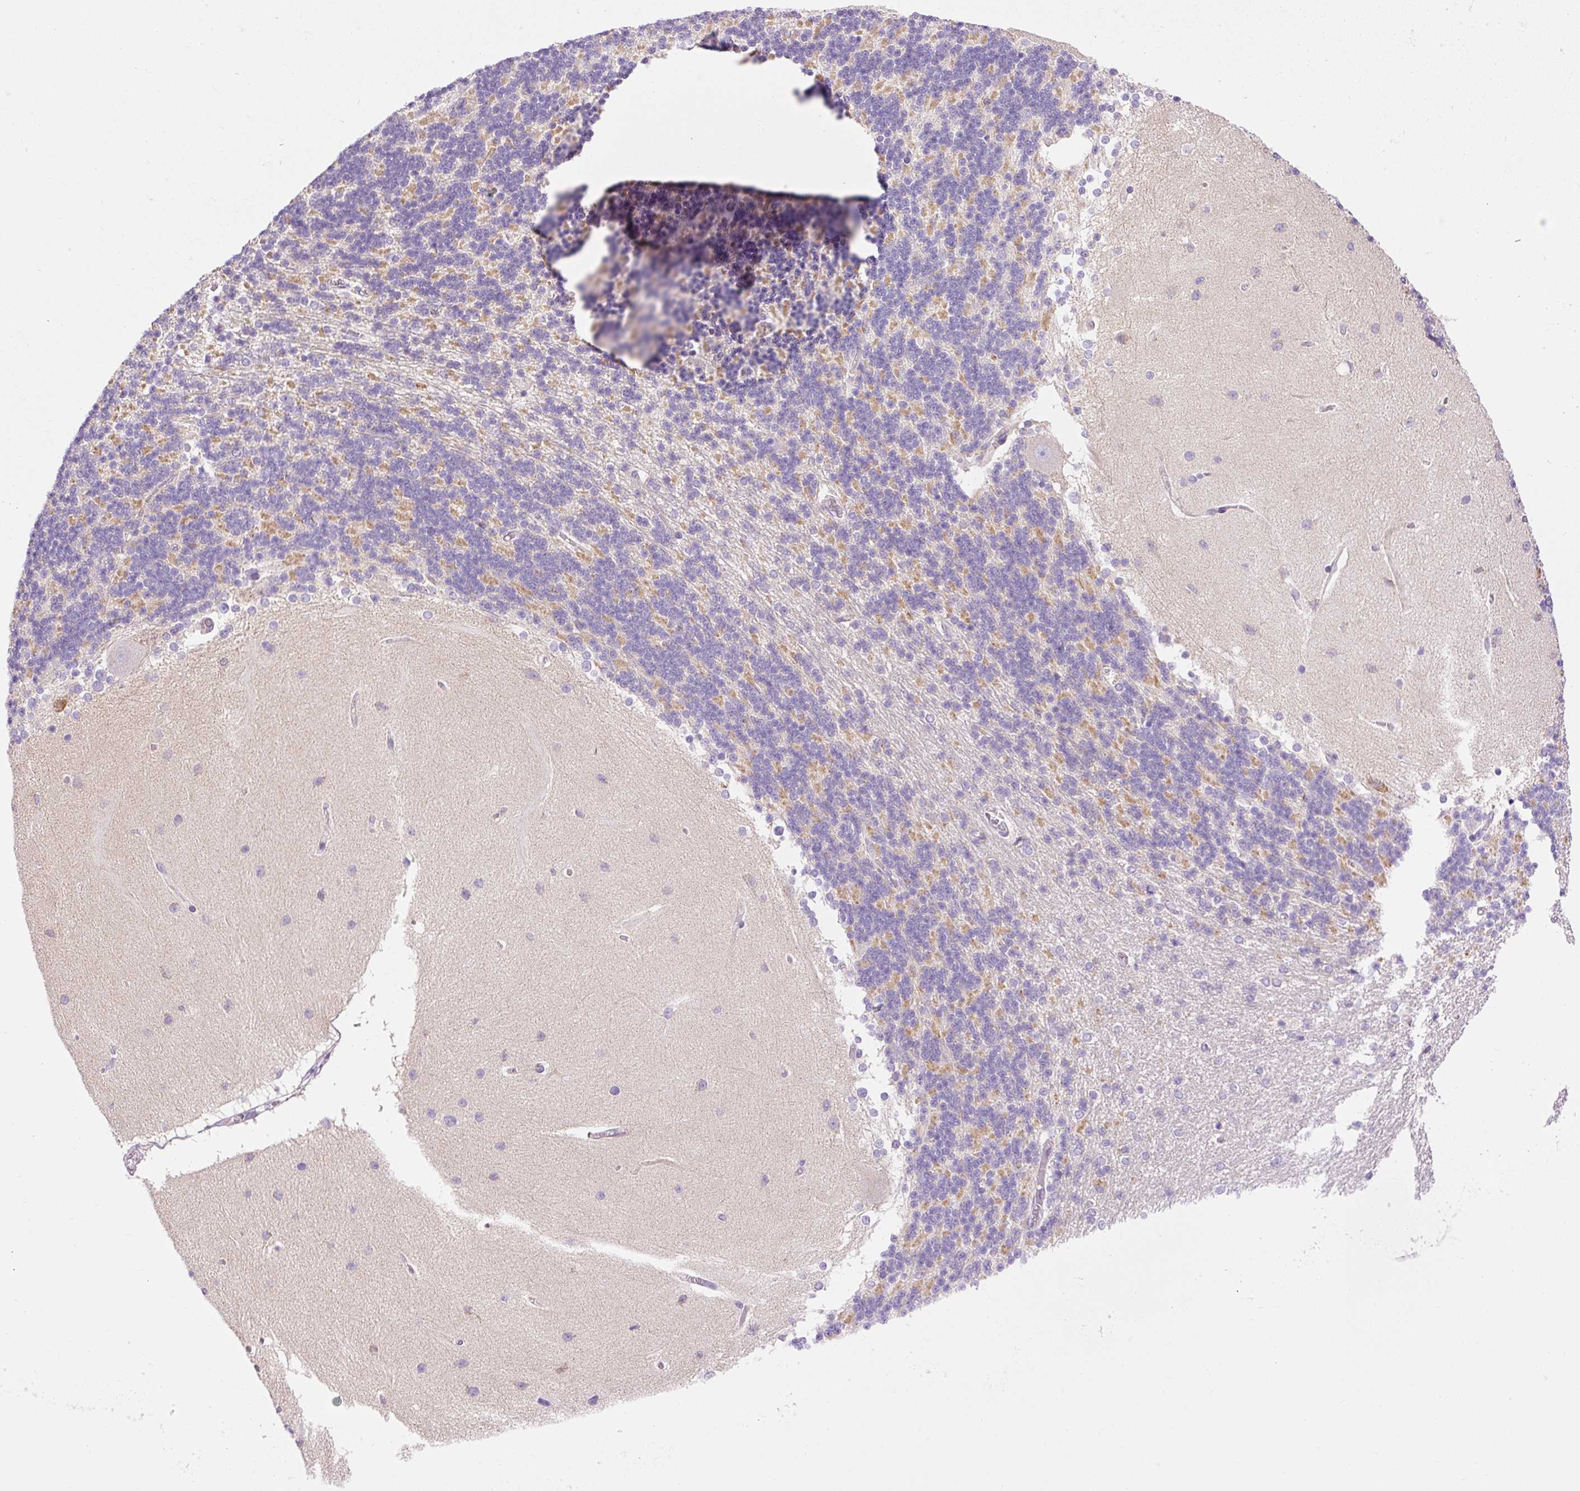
{"staining": {"intensity": "moderate", "quantity": "<25%", "location": "cytoplasmic/membranous"}, "tissue": "cerebellum", "cell_type": "Cells in granular layer", "image_type": "normal", "snomed": [{"axis": "morphology", "description": "Normal tissue, NOS"}, {"axis": "topography", "description": "Cerebellum"}], "caption": "Cerebellum stained for a protein (brown) reveals moderate cytoplasmic/membranous positive expression in about <25% of cells in granular layer.", "gene": "IMMT", "patient": {"sex": "female", "age": 54}}